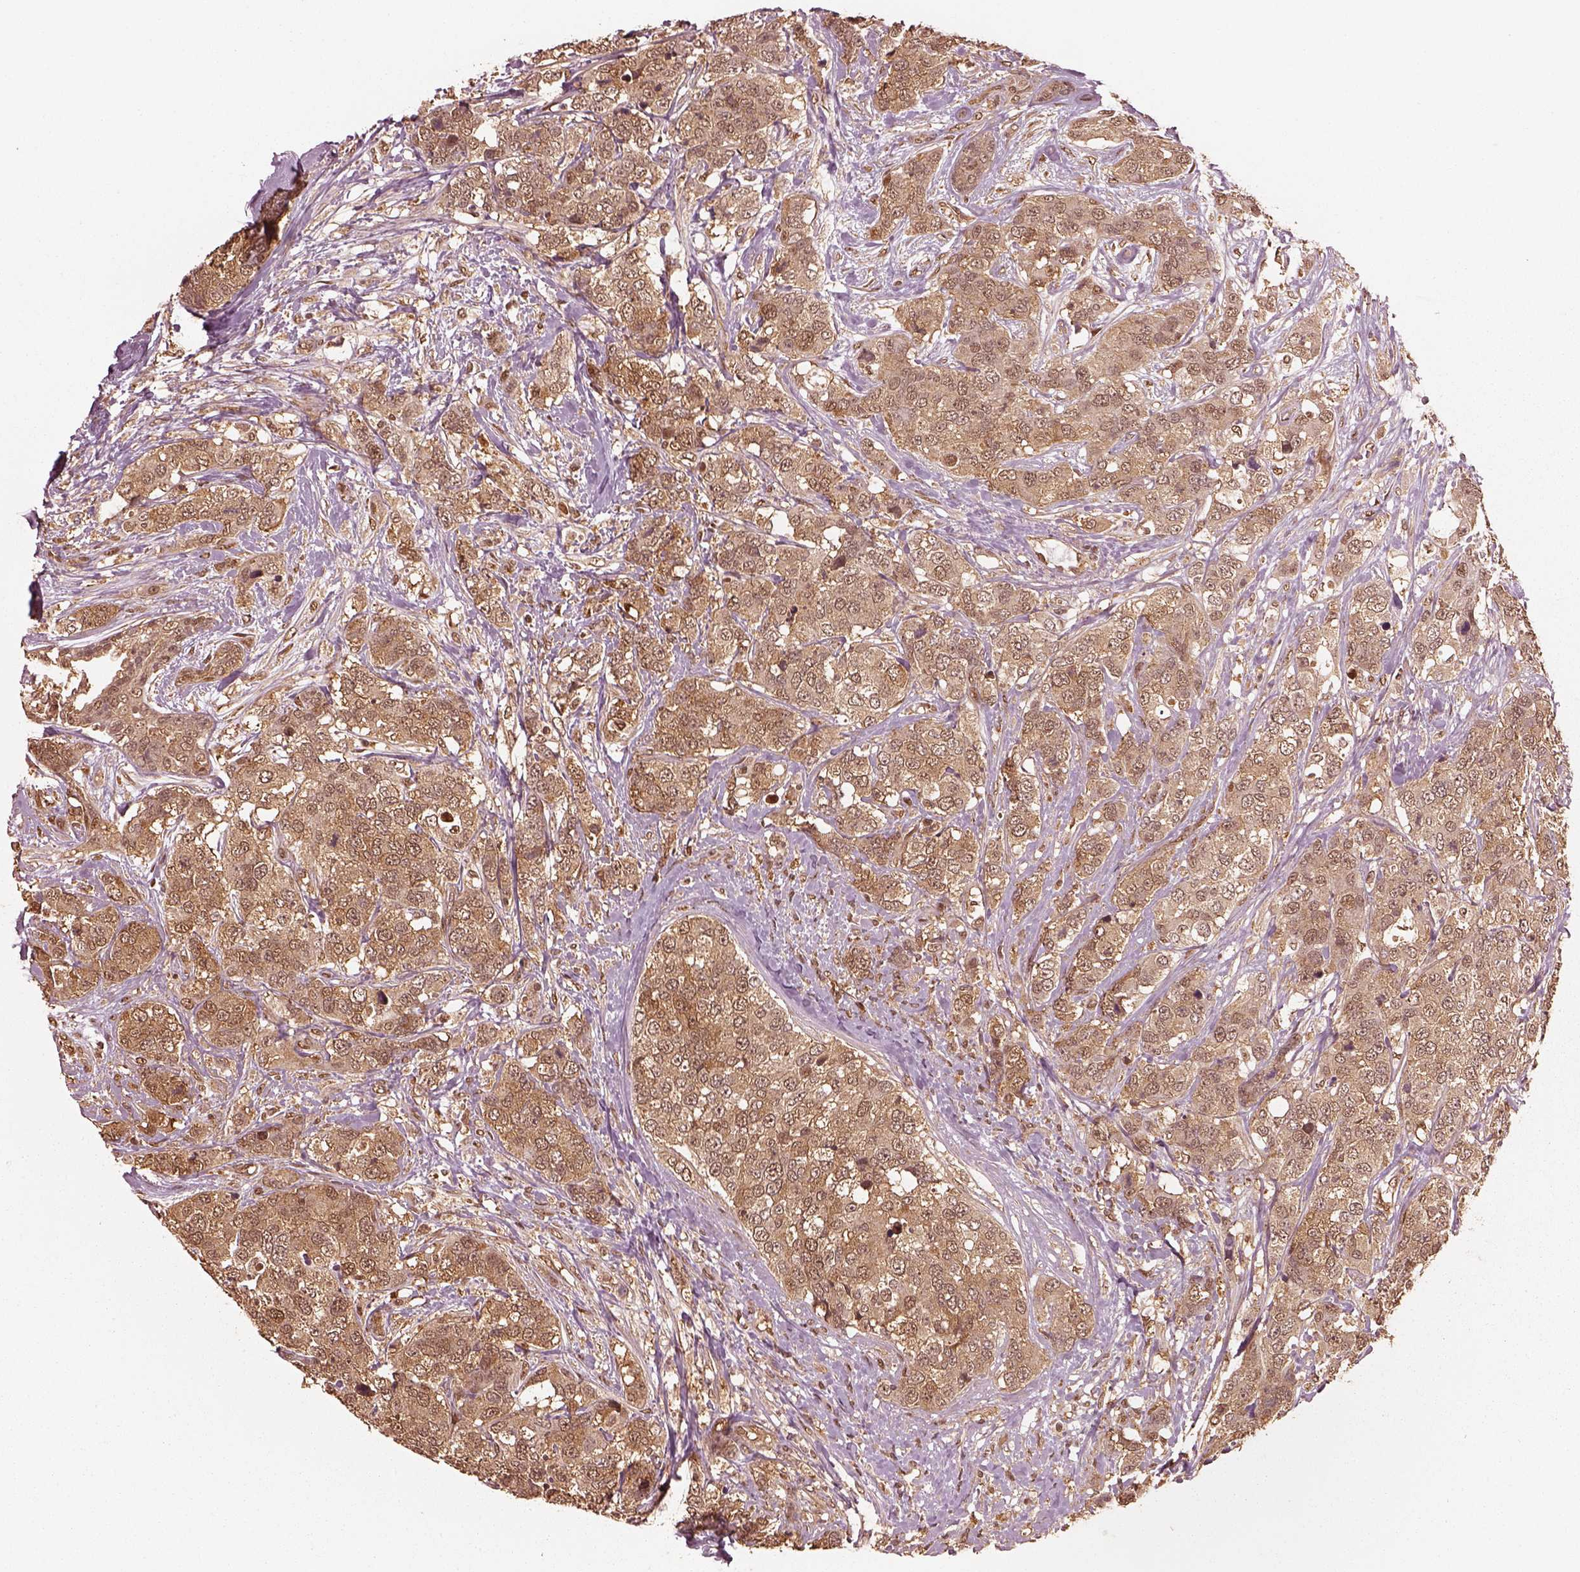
{"staining": {"intensity": "weak", "quantity": ">75%", "location": "cytoplasmic/membranous"}, "tissue": "breast cancer", "cell_type": "Tumor cells", "image_type": "cancer", "snomed": [{"axis": "morphology", "description": "Lobular carcinoma"}, {"axis": "topography", "description": "Breast"}], "caption": "Protein staining by immunohistochemistry exhibits weak cytoplasmic/membranous staining in approximately >75% of tumor cells in breast cancer (lobular carcinoma).", "gene": "PSMC5", "patient": {"sex": "female", "age": 59}}